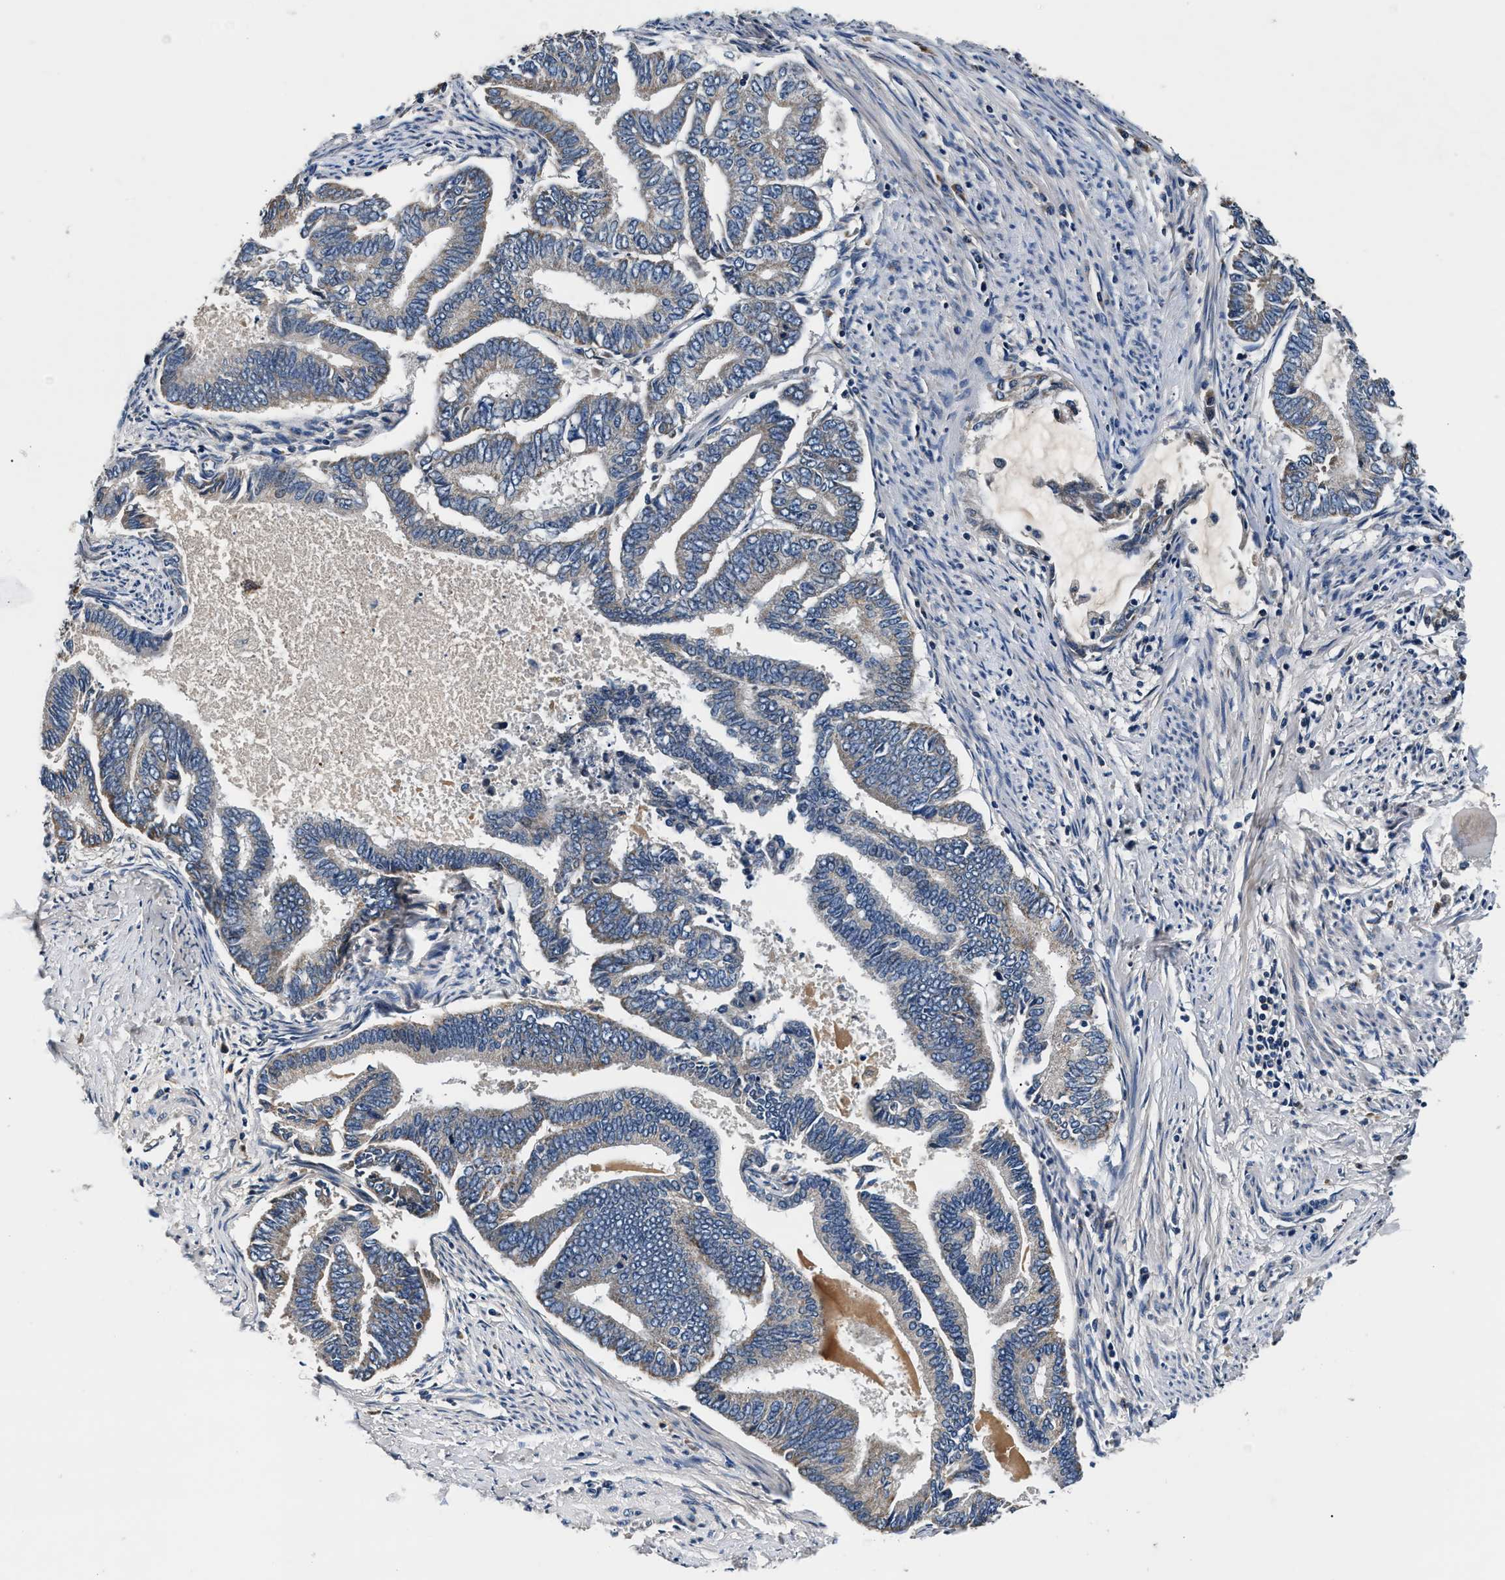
{"staining": {"intensity": "weak", "quantity": "<25%", "location": "cytoplasmic/membranous"}, "tissue": "endometrial cancer", "cell_type": "Tumor cells", "image_type": "cancer", "snomed": [{"axis": "morphology", "description": "Adenocarcinoma, NOS"}, {"axis": "topography", "description": "Endometrium"}], "caption": "Photomicrograph shows no significant protein positivity in tumor cells of endometrial cancer.", "gene": "IMMT", "patient": {"sex": "female", "age": 86}}